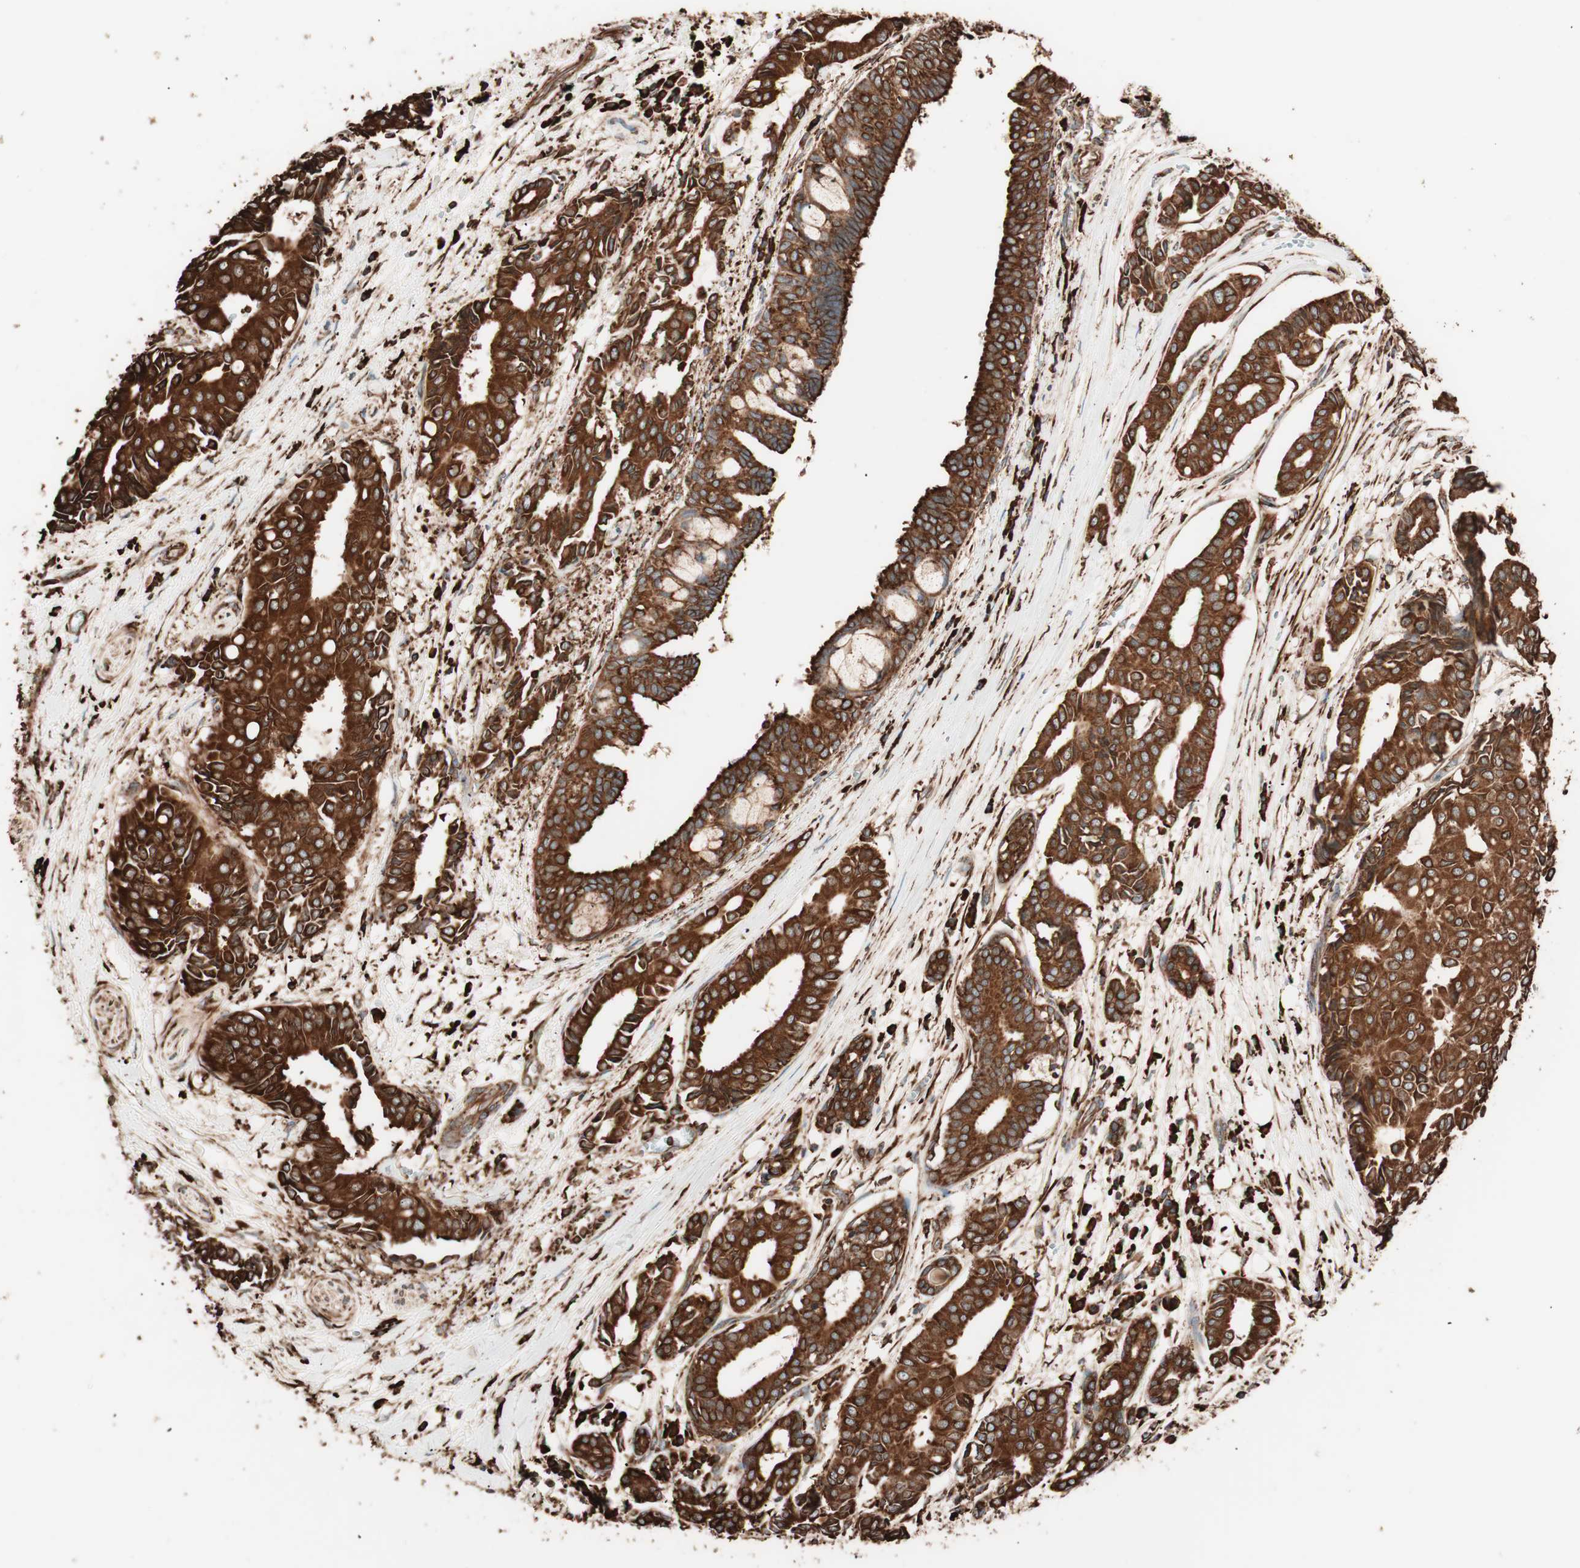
{"staining": {"intensity": "strong", "quantity": ">75%", "location": "cytoplasmic/membranous"}, "tissue": "head and neck cancer", "cell_type": "Tumor cells", "image_type": "cancer", "snomed": [{"axis": "morphology", "description": "Adenocarcinoma, NOS"}, {"axis": "topography", "description": "Salivary gland"}, {"axis": "topography", "description": "Head-Neck"}], "caption": "High-magnification brightfield microscopy of head and neck cancer (adenocarcinoma) stained with DAB (brown) and counterstained with hematoxylin (blue). tumor cells exhibit strong cytoplasmic/membranous staining is present in about>75% of cells.", "gene": "VEGFA", "patient": {"sex": "female", "age": 59}}